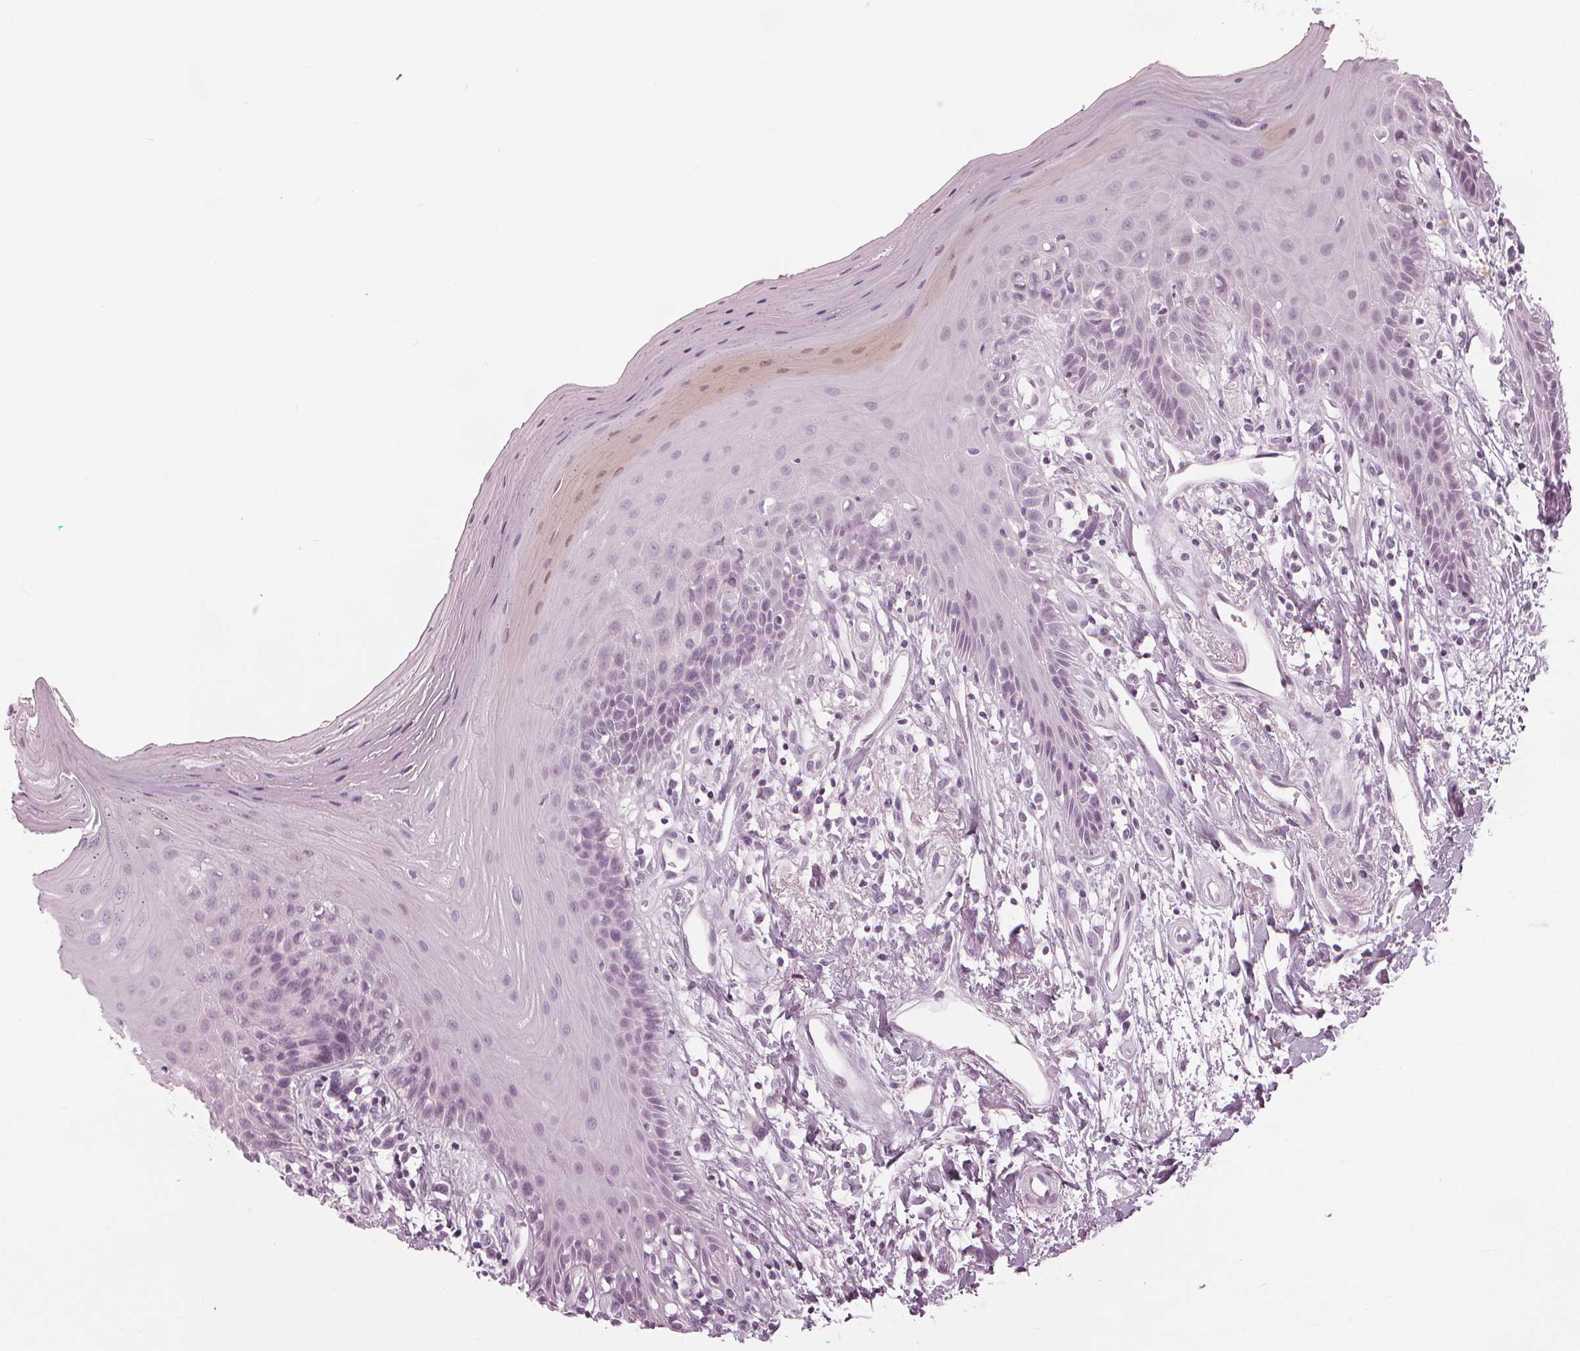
{"staining": {"intensity": "negative", "quantity": "none", "location": "none"}, "tissue": "oral mucosa", "cell_type": "Squamous epithelial cells", "image_type": "normal", "snomed": [{"axis": "morphology", "description": "Normal tissue, NOS"}, {"axis": "morphology", "description": "Normal morphology"}, {"axis": "topography", "description": "Oral tissue"}], "caption": "Immunohistochemistry of normal oral mucosa shows no expression in squamous epithelial cells.", "gene": "PAEP", "patient": {"sex": "female", "age": 76}}